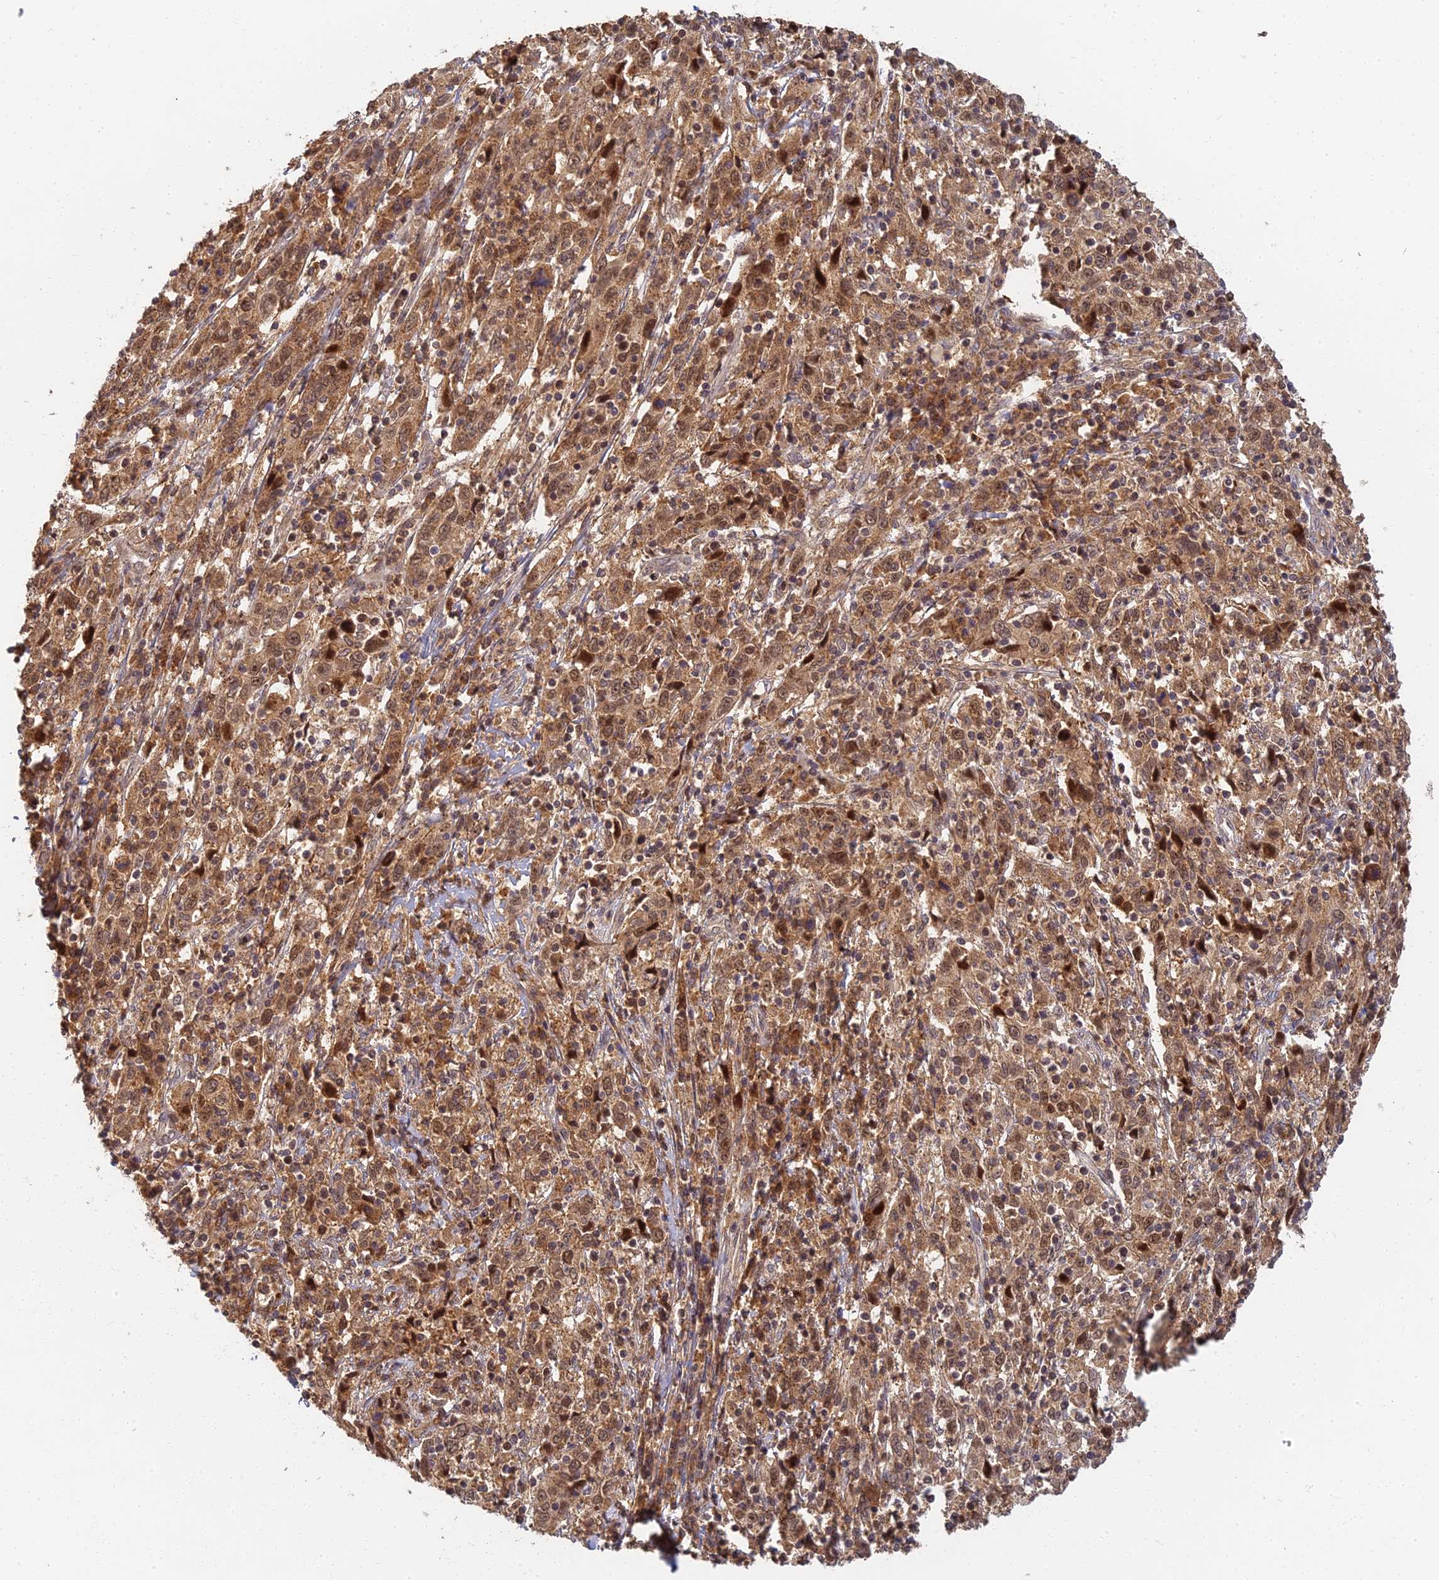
{"staining": {"intensity": "moderate", "quantity": ">75%", "location": "cytoplasmic/membranous"}, "tissue": "cervical cancer", "cell_type": "Tumor cells", "image_type": "cancer", "snomed": [{"axis": "morphology", "description": "Squamous cell carcinoma, NOS"}, {"axis": "topography", "description": "Cervix"}], "caption": "Moderate cytoplasmic/membranous positivity for a protein is present in approximately >75% of tumor cells of squamous cell carcinoma (cervical) using immunohistochemistry (IHC).", "gene": "RGL3", "patient": {"sex": "female", "age": 46}}